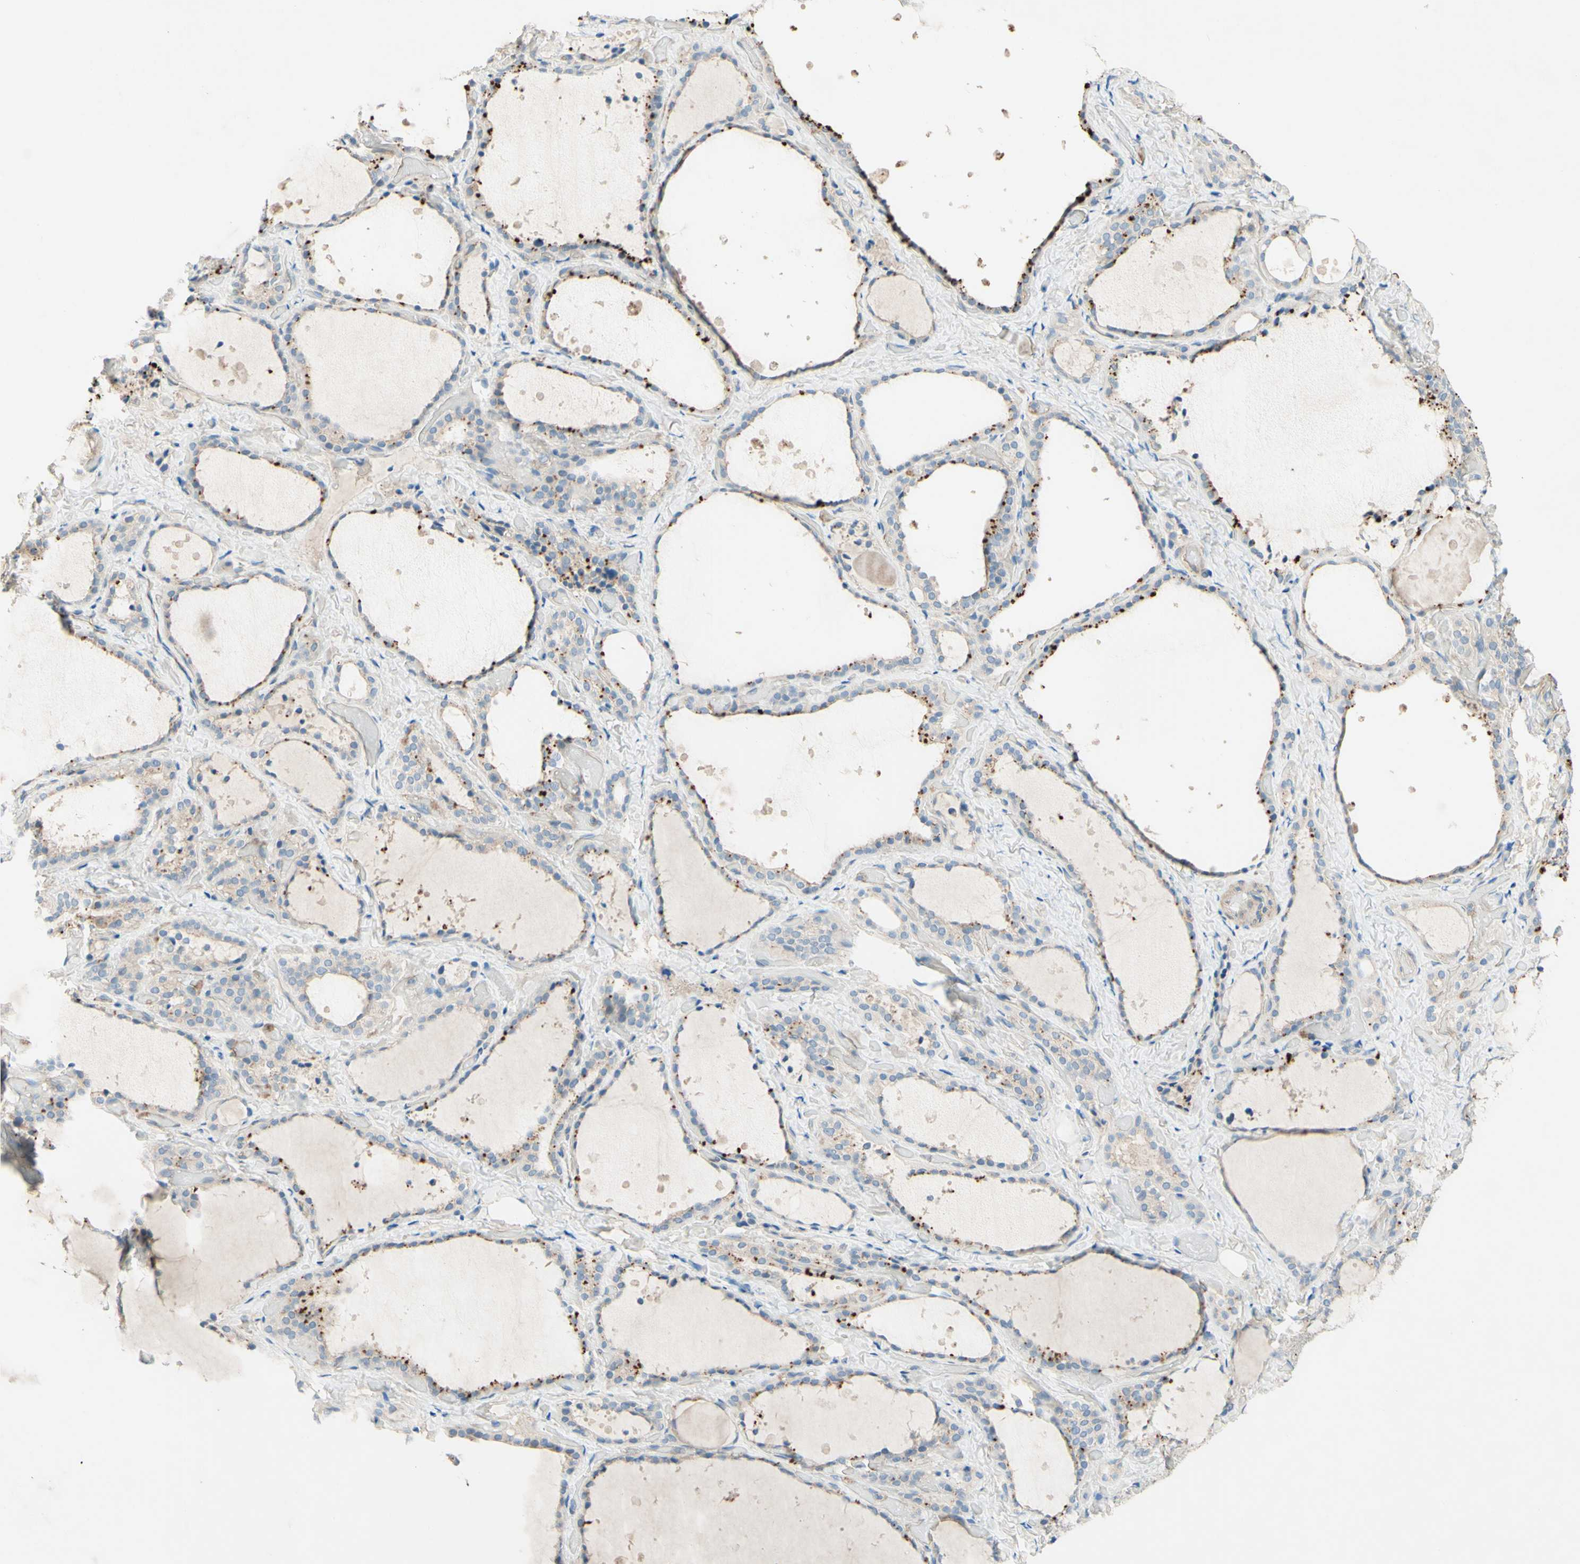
{"staining": {"intensity": "moderate", "quantity": ">75%", "location": "cytoplasmic/membranous"}, "tissue": "thyroid gland", "cell_type": "Glandular cells", "image_type": "normal", "snomed": [{"axis": "morphology", "description": "Normal tissue, NOS"}, {"axis": "topography", "description": "Thyroid gland"}], "caption": "A high-resolution image shows immunohistochemistry (IHC) staining of benign thyroid gland, which exhibits moderate cytoplasmic/membranous expression in approximately >75% of glandular cells.", "gene": "IL2", "patient": {"sex": "female", "age": 44}}